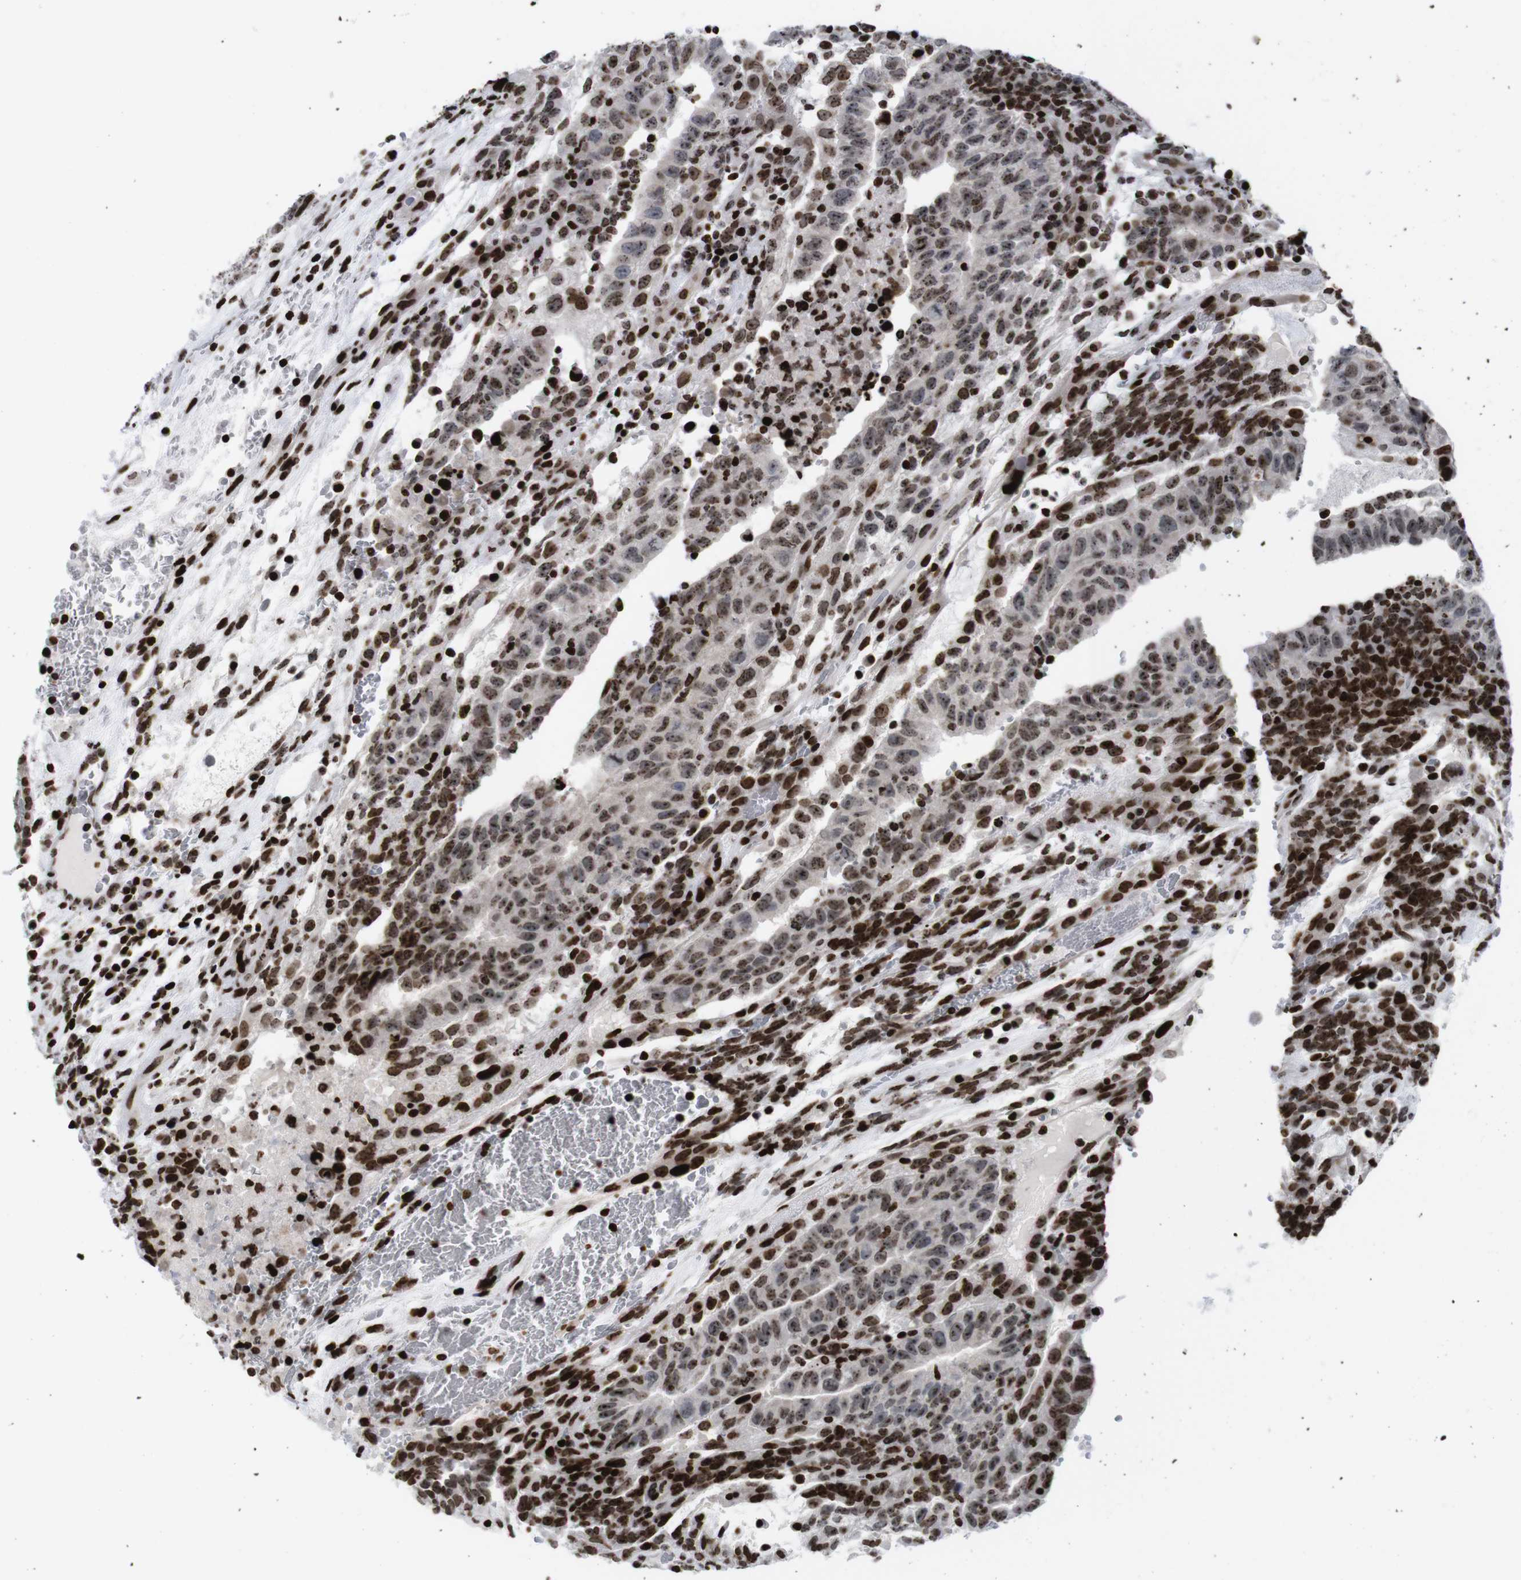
{"staining": {"intensity": "strong", "quantity": ">75%", "location": "nuclear"}, "tissue": "testis cancer", "cell_type": "Tumor cells", "image_type": "cancer", "snomed": [{"axis": "morphology", "description": "Seminoma, NOS"}, {"axis": "morphology", "description": "Carcinoma, Embryonal, NOS"}, {"axis": "topography", "description": "Testis"}], "caption": "The histopathology image displays immunohistochemical staining of testis cancer (embryonal carcinoma). There is strong nuclear positivity is identified in approximately >75% of tumor cells.", "gene": "H1-4", "patient": {"sex": "male", "age": 52}}